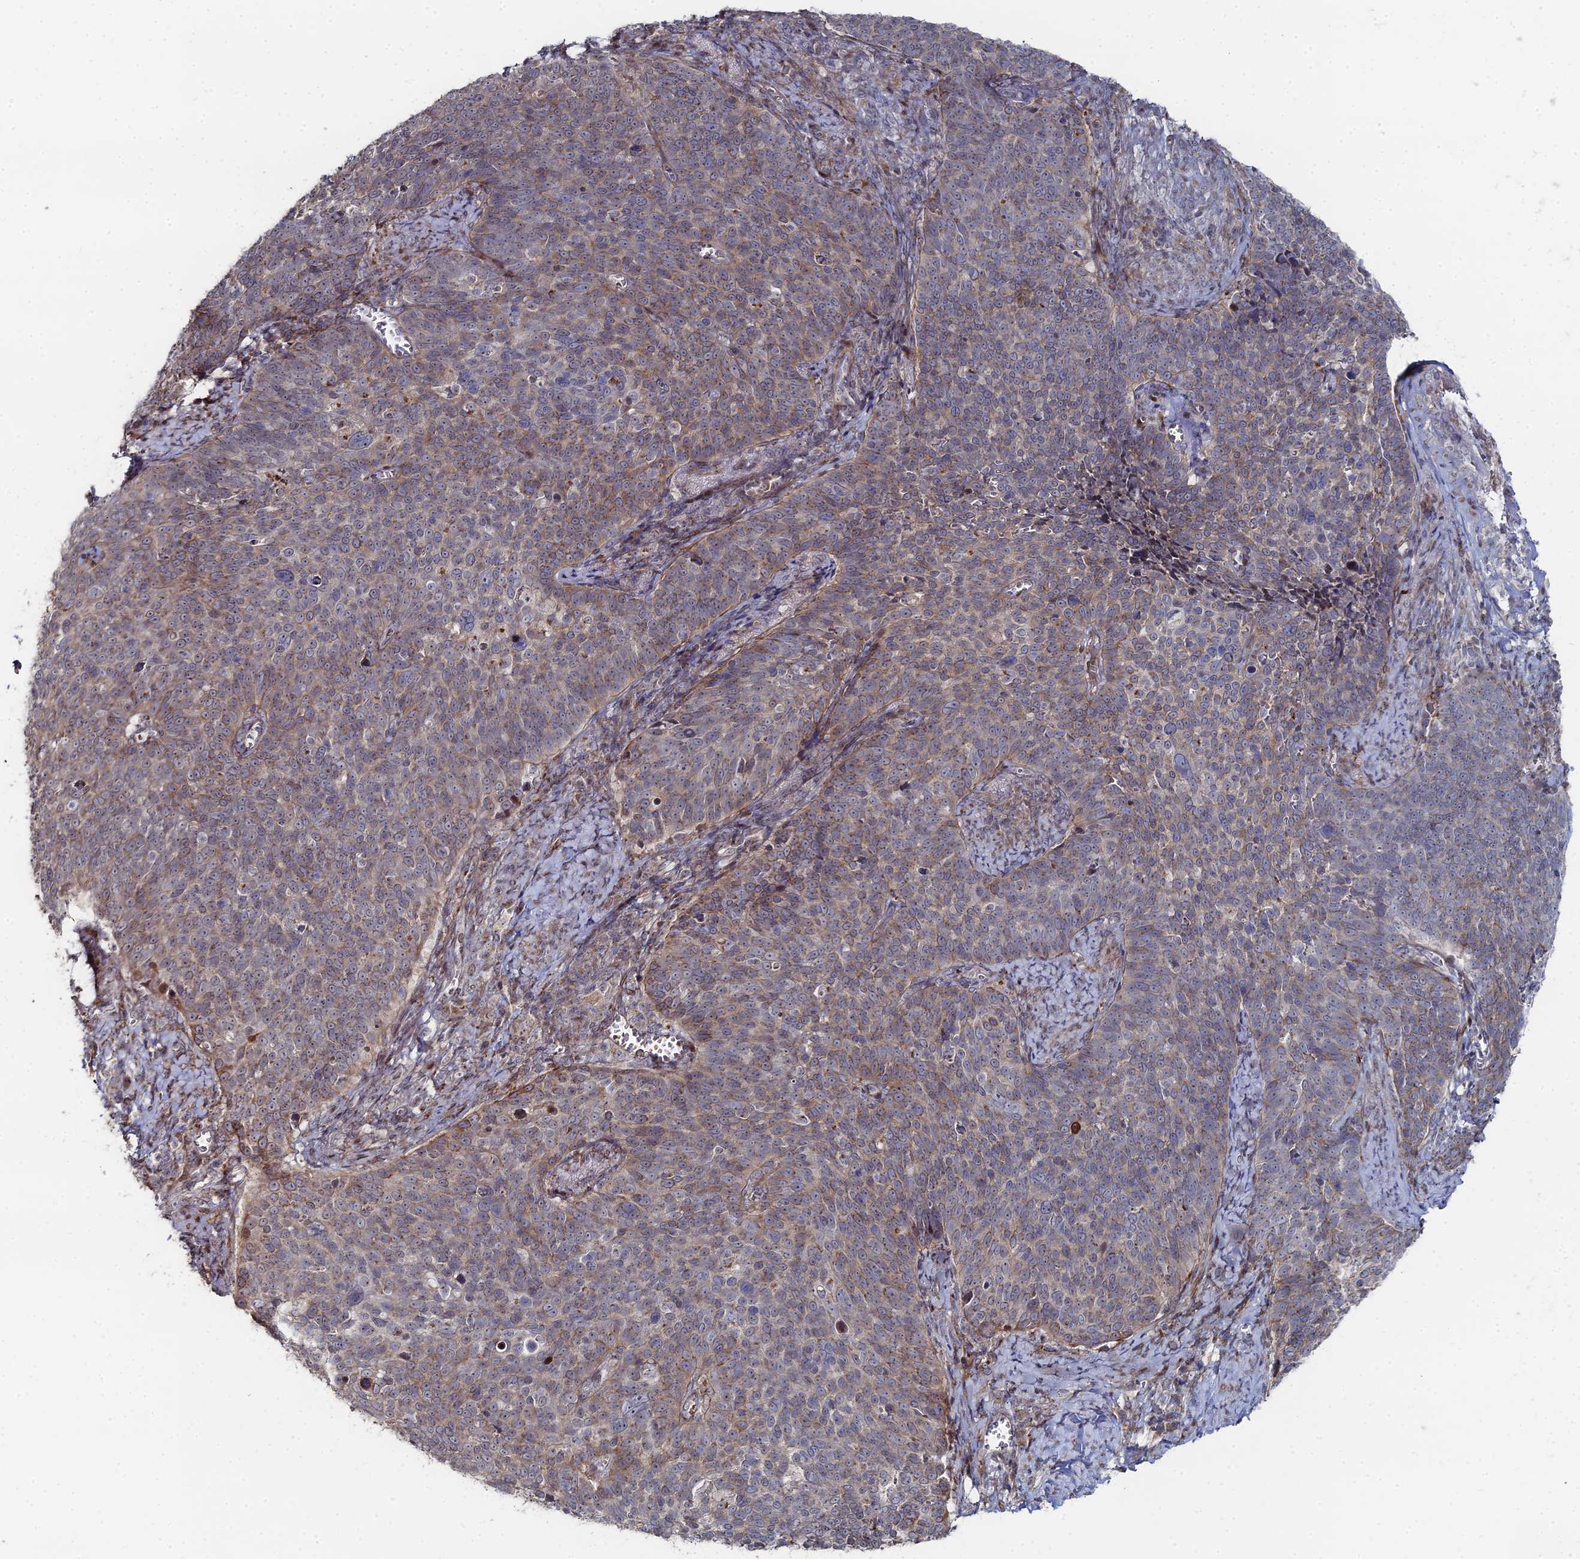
{"staining": {"intensity": "weak", "quantity": "25%-75%", "location": "cytoplasmic/membranous"}, "tissue": "cervical cancer", "cell_type": "Tumor cells", "image_type": "cancer", "snomed": [{"axis": "morphology", "description": "Normal tissue, NOS"}, {"axis": "morphology", "description": "Squamous cell carcinoma, NOS"}, {"axis": "topography", "description": "Cervix"}], "caption": "Protein expression analysis of human cervical squamous cell carcinoma reveals weak cytoplasmic/membranous expression in about 25%-75% of tumor cells.", "gene": "SGMS1", "patient": {"sex": "female", "age": 39}}